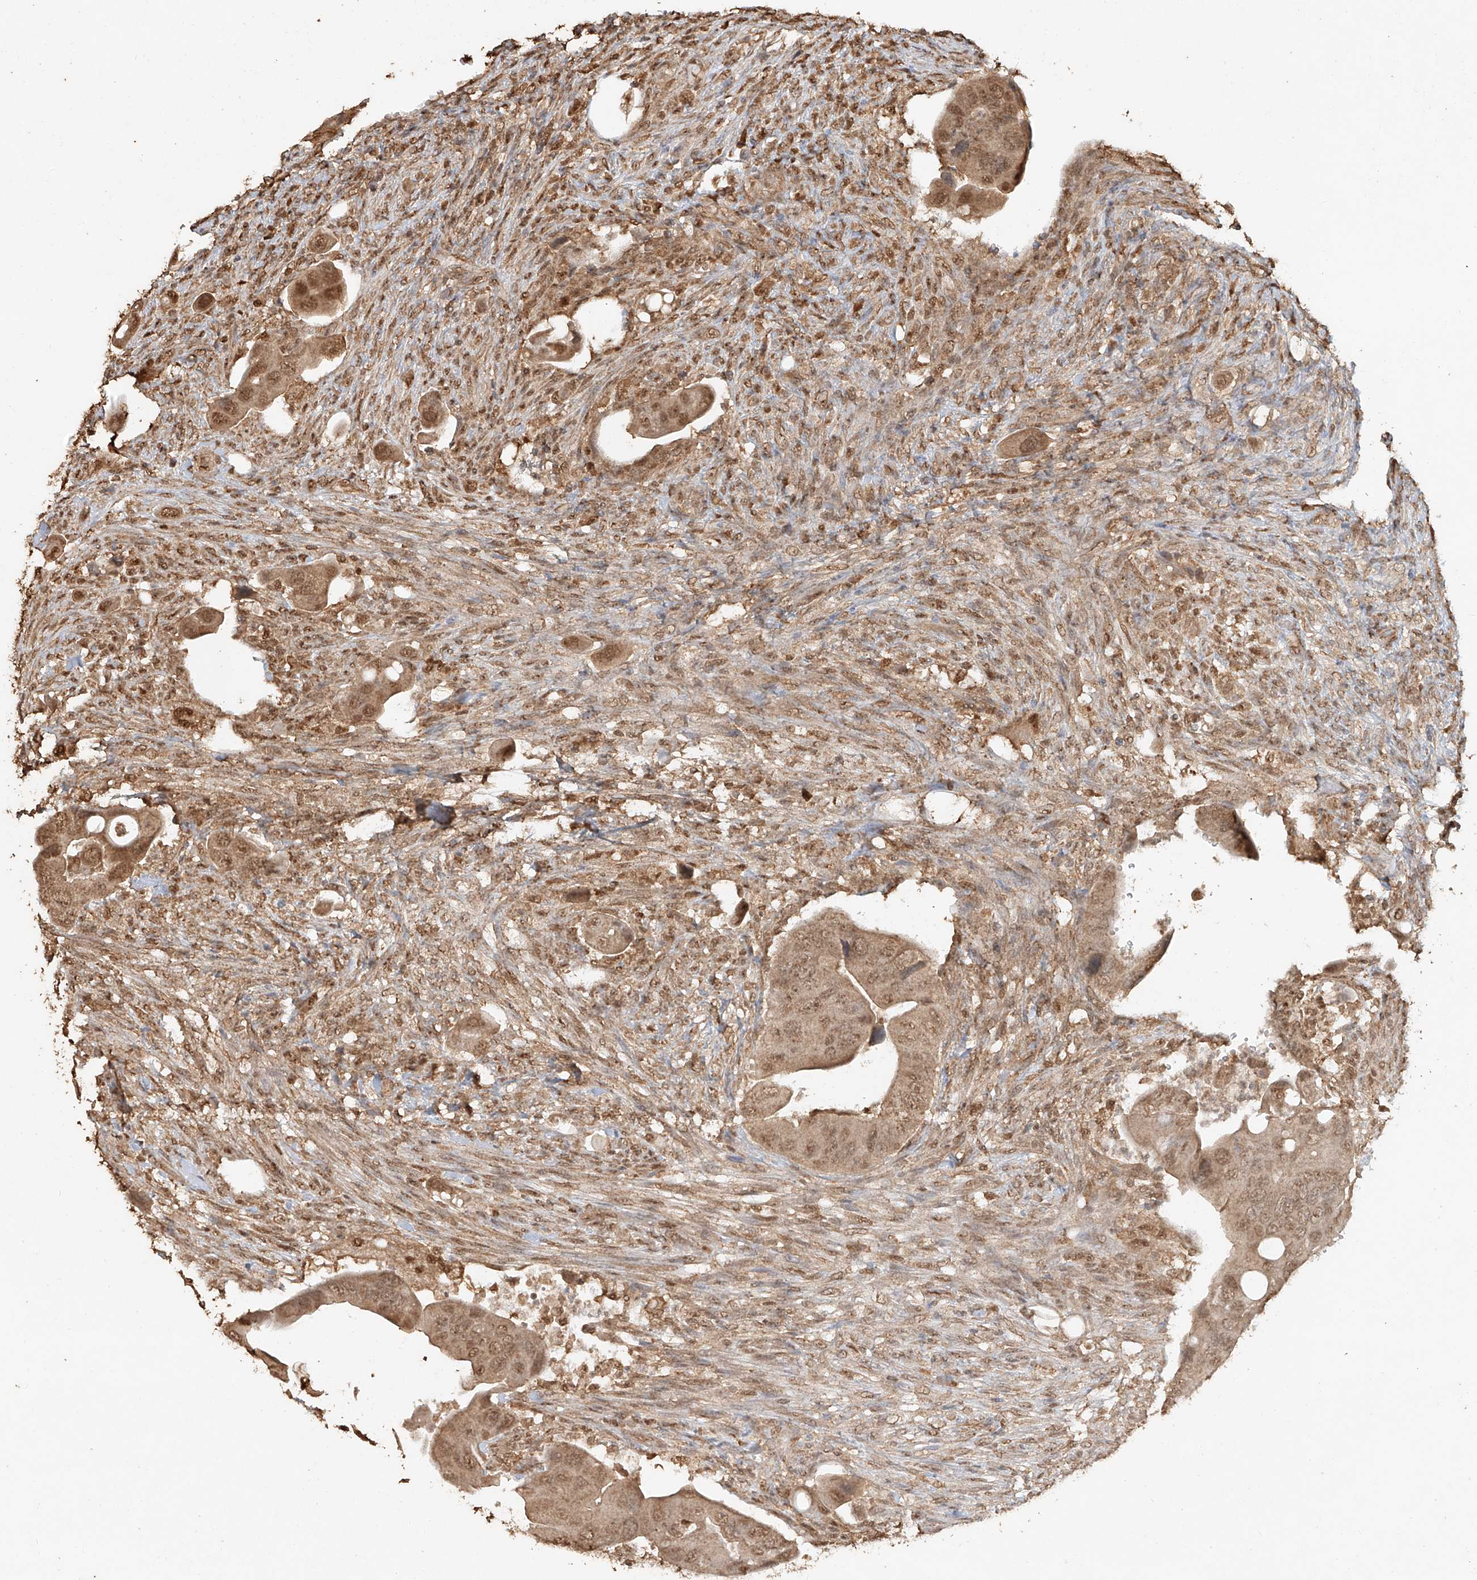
{"staining": {"intensity": "moderate", "quantity": ">75%", "location": "cytoplasmic/membranous,nuclear"}, "tissue": "colorectal cancer", "cell_type": "Tumor cells", "image_type": "cancer", "snomed": [{"axis": "morphology", "description": "Adenocarcinoma, NOS"}, {"axis": "topography", "description": "Rectum"}], "caption": "The micrograph displays immunohistochemical staining of adenocarcinoma (colorectal). There is moderate cytoplasmic/membranous and nuclear expression is appreciated in about >75% of tumor cells. The protein is stained brown, and the nuclei are stained in blue (DAB IHC with brightfield microscopy, high magnification).", "gene": "TIGAR", "patient": {"sex": "female", "age": 57}}